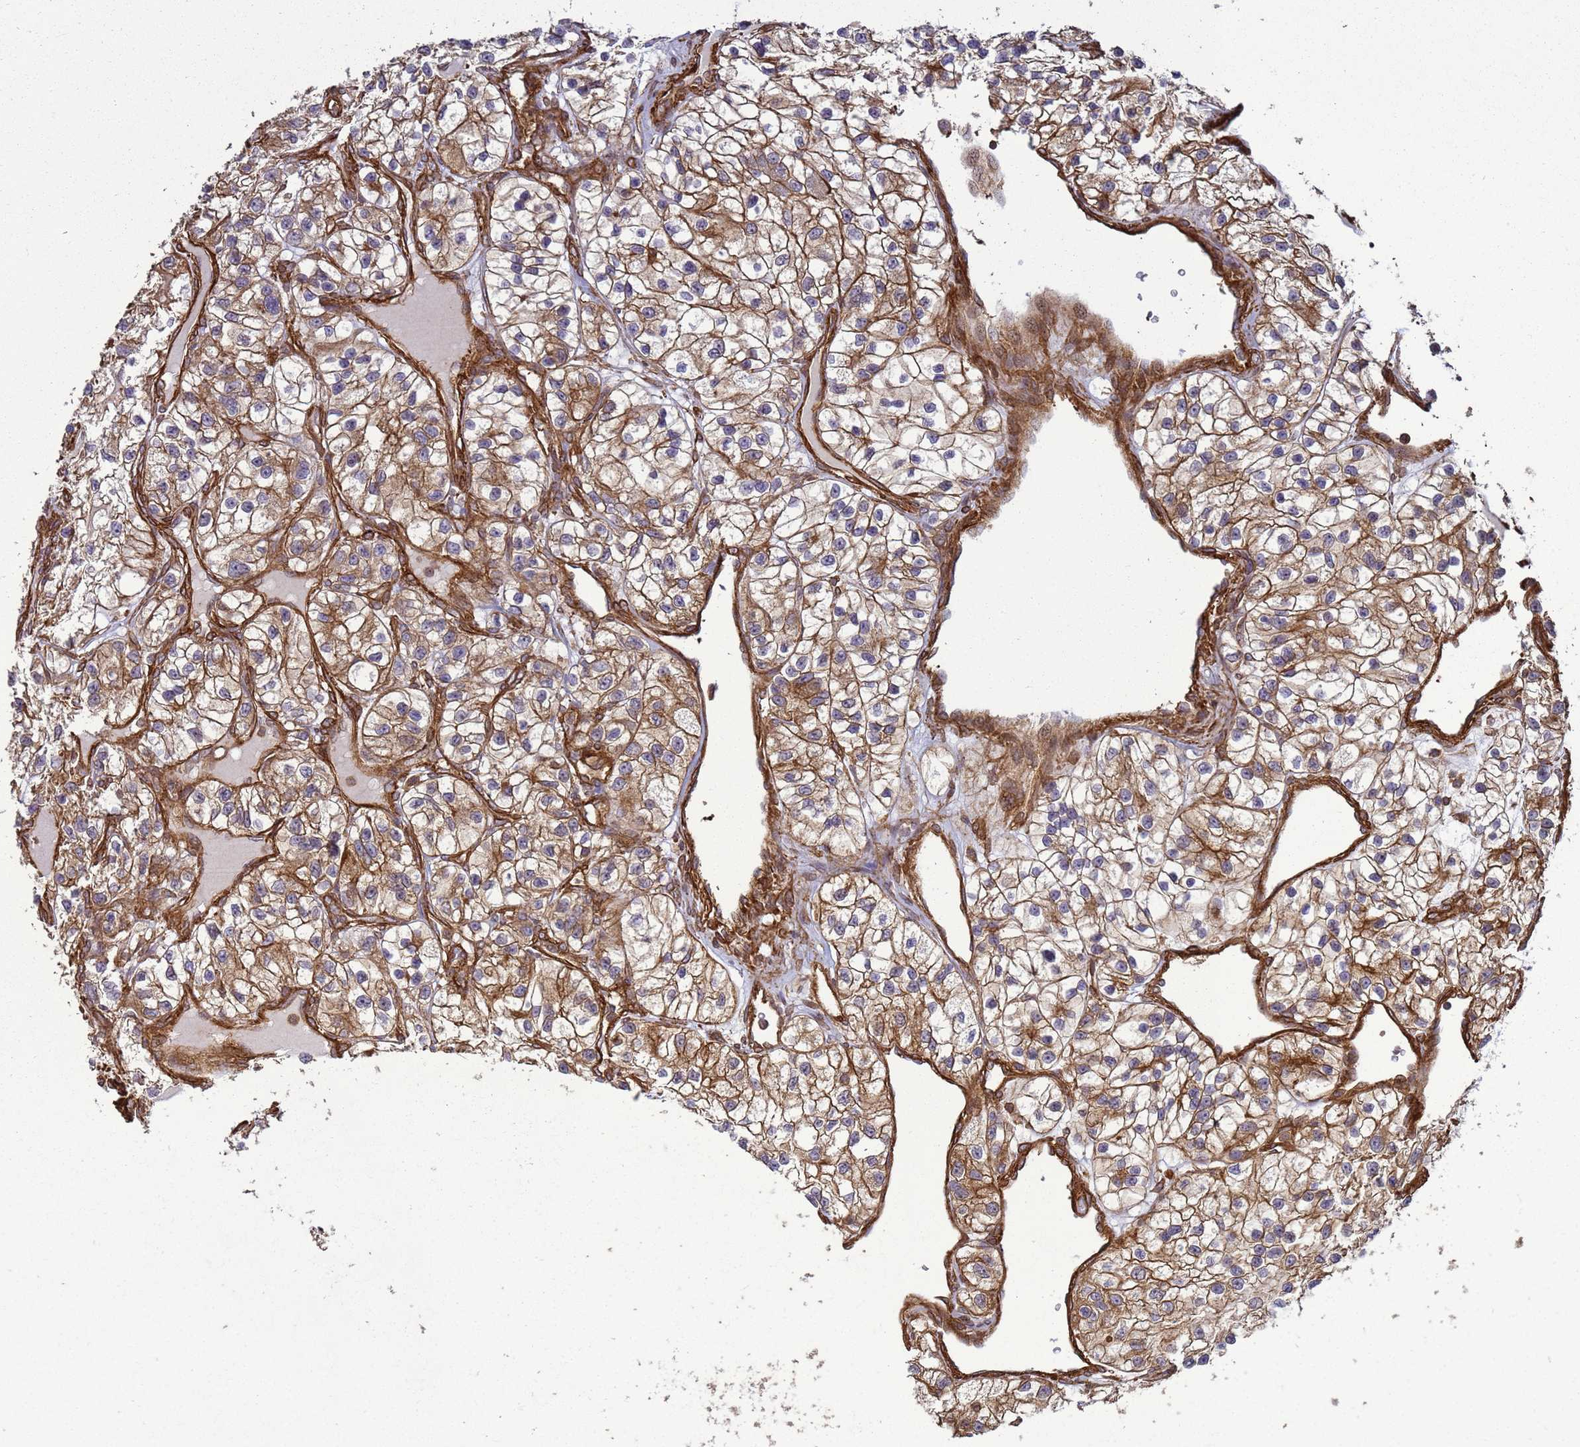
{"staining": {"intensity": "moderate", "quantity": ">75%", "location": "cytoplasmic/membranous"}, "tissue": "renal cancer", "cell_type": "Tumor cells", "image_type": "cancer", "snomed": [{"axis": "morphology", "description": "Adenocarcinoma, NOS"}, {"axis": "topography", "description": "Kidney"}], "caption": "Immunohistochemical staining of renal adenocarcinoma displays moderate cytoplasmic/membranous protein positivity in about >75% of tumor cells.", "gene": "CNOT1", "patient": {"sex": "female", "age": 57}}